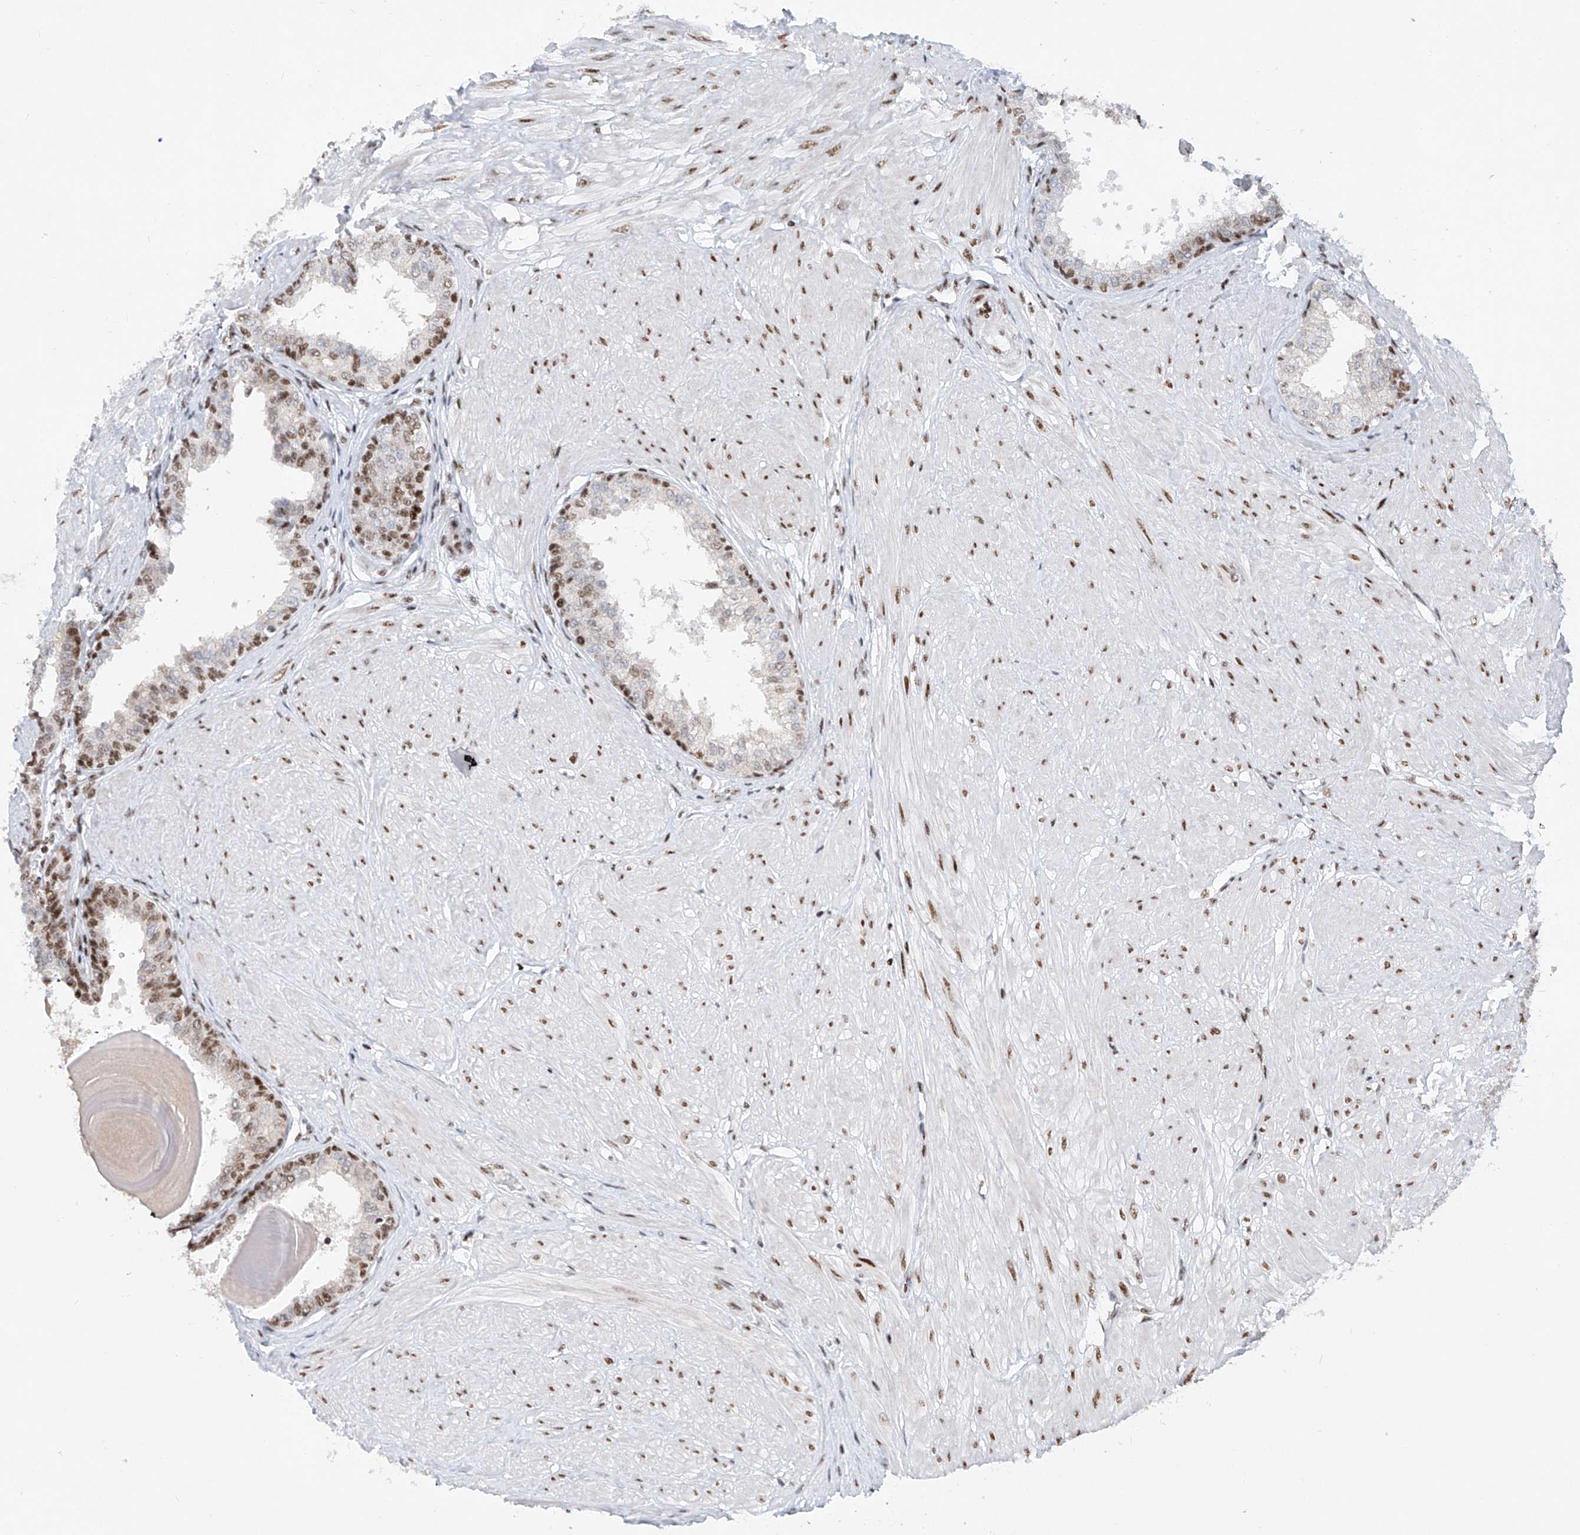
{"staining": {"intensity": "moderate", "quantity": ">75%", "location": "nuclear"}, "tissue": "prostate", "cell_type": "Glandular cells", "image_type": "normal", "snomed": [{"axis": "morphology", "description": "Normal tissue, NOS"}, {"axis": "topography", "description": "Prostate"}], "caption": "Prostate stained with immunohistochemistry displays moderate nuclear staining in about >75% of glandular cells.", "gene": "TAF4", "patient": {"sex": "male", "age": 48}}